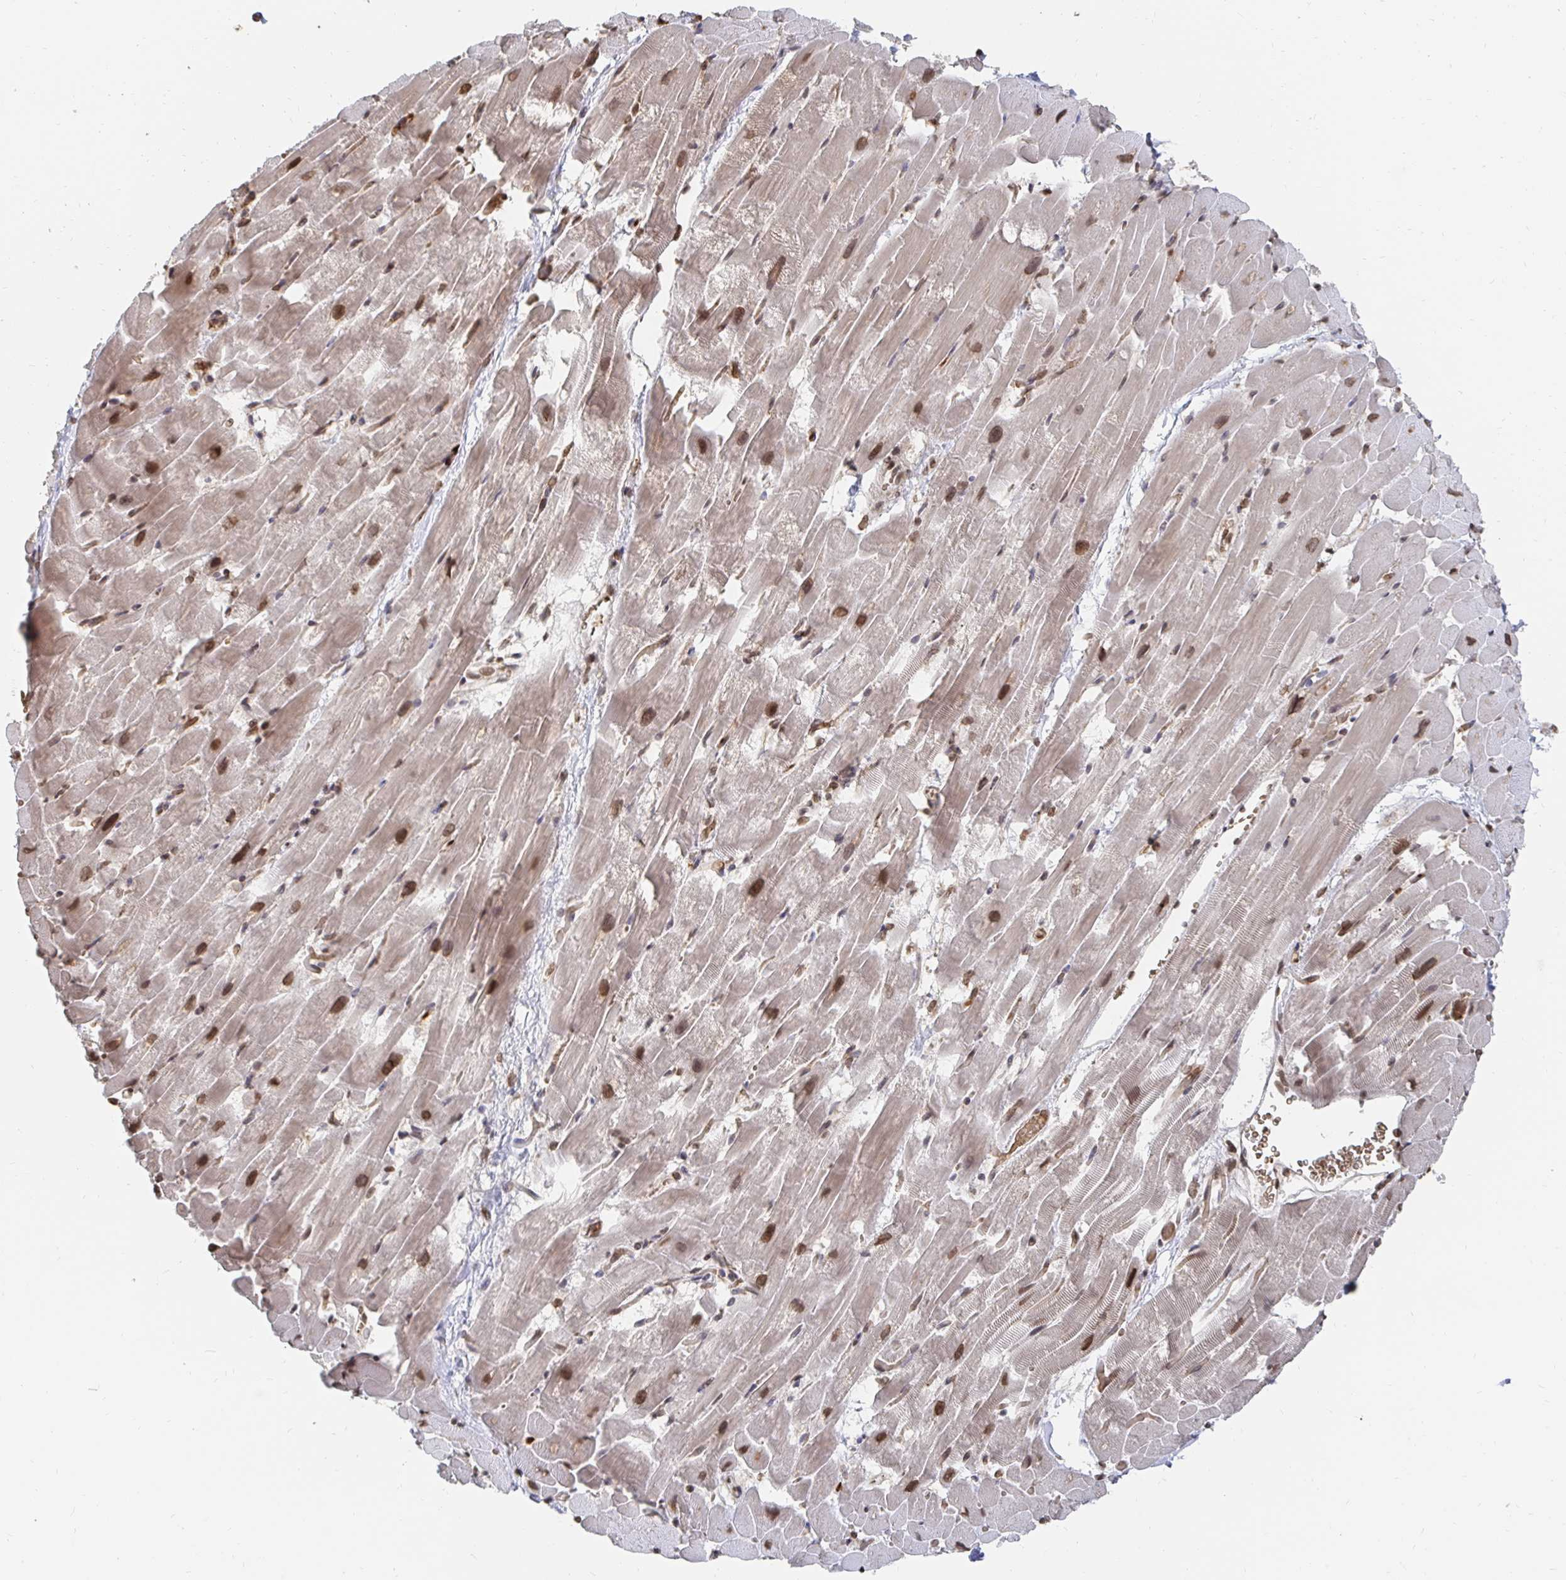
{"staining": {"intensity": "moderate", "quantity": ">75%", "location": "nuclear"}, "tissue": "heart muscle", "cell_type": "Cardiomyocytes", "image_type": "normal", "snomed": [{"axis": "morphology", "description": "Normal tissue, NOS"}, {"axis": "topography", "description": "Heart"}], "caption": "A medium amount of moderate nuclear staining is seen in about >75% of cardiomyocytes in benign heart muscle. (DAB (3,3'-diaminobenzidine) = brown stain, brightfield microscopy at high magnification).", "gene": "GTF3C6", "patient": {"sex": "male", "age": 37}}